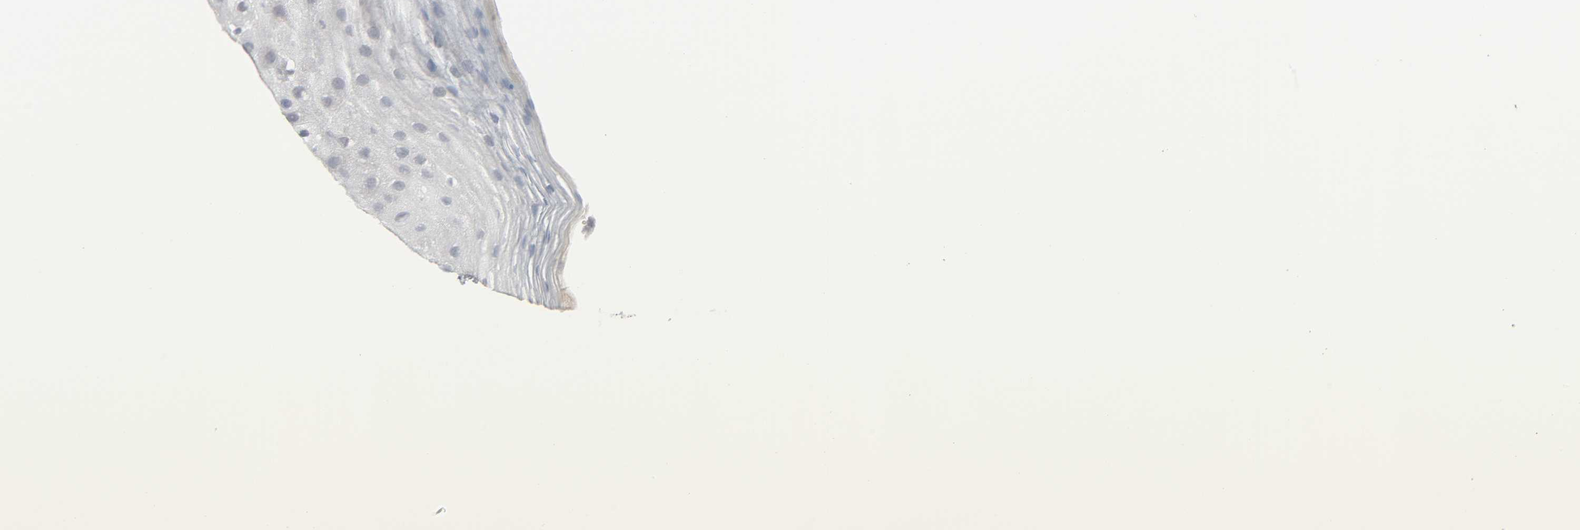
{"staining": {"intensity": "negative", "quantity": "none", "location": "none"}, "tissue": "oral mucosa", "cell_type": "Squamous epithelial cells", "image_type": "normal", "snomed": [{"axis": "morphology", "description": "Normal tissue, NOS"}, {"axis": "morphology", "description": "Squamous cell carcinoma, NOS"}, {"axis": "topography", "description": "Skeletal muscle"}, {"axis": "topography", "description": "Oral tissue"}, {"axis": "topography", "description": "Head-Neck"}], "caption": "Squamous epithelial cells are negative for brown protein staining in benign oral mucosa.", "gene": "ZNF222", "patient": {"sex": "male", "age": 71}}